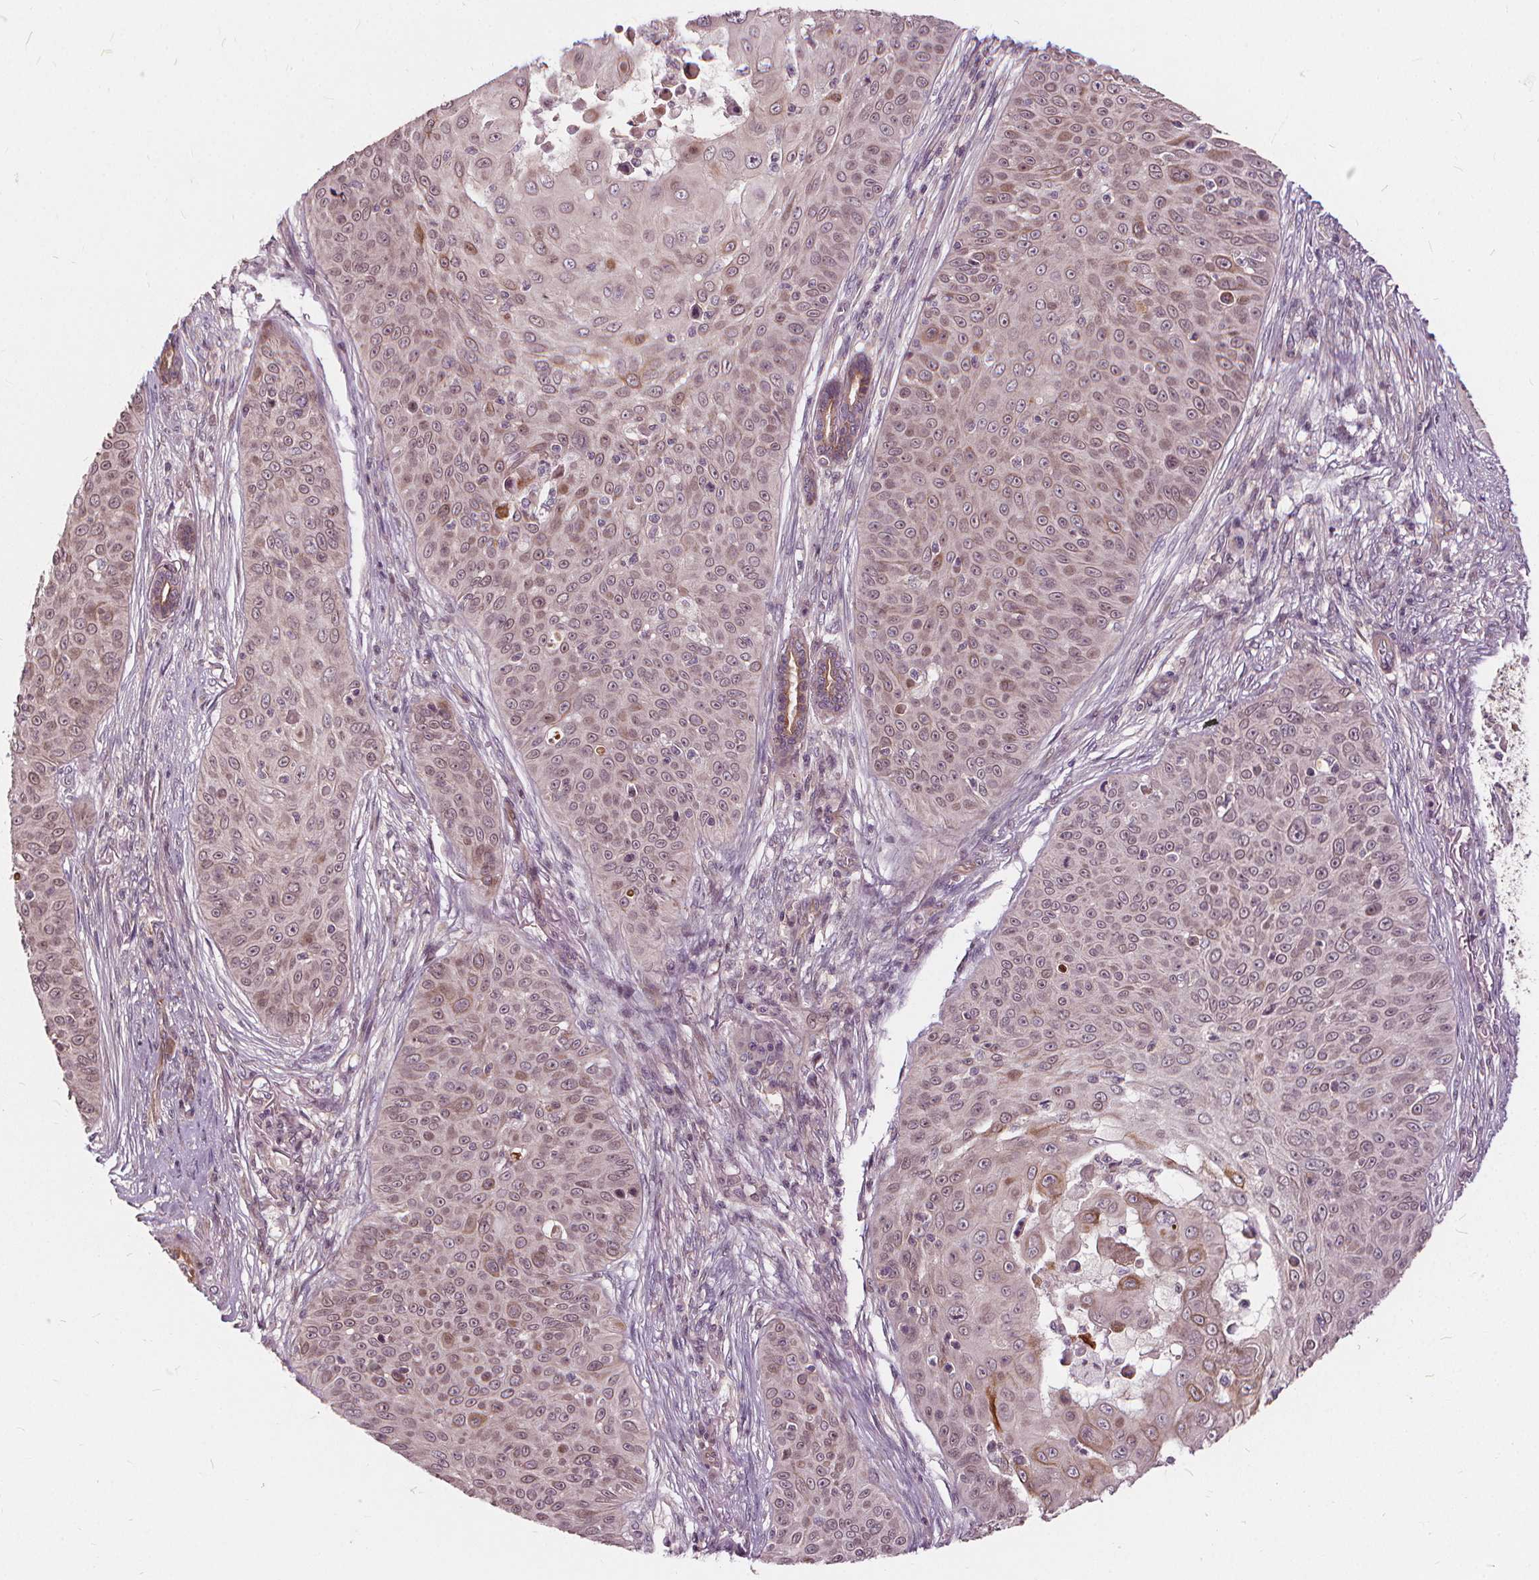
{"staining": {"intensity": "moderate", "quantity": "25%-75%", "location": "cytoplasmic/membranous"}, "tissue": "skin cancer", "cell_type": "Tumor cells", "image_type": "cancer", "snomed": [{"axis": "morphology", "description": "Squamous cell carcinoma, NOS"}, {"axis": "topography", "description": "Skin"}], "caption": "Human skin cancer stained with a protein marker demonstrates moderate staining in tumor cells.", "gene": "INPP5E", "patient": {"sex": "male", "age": 82}}